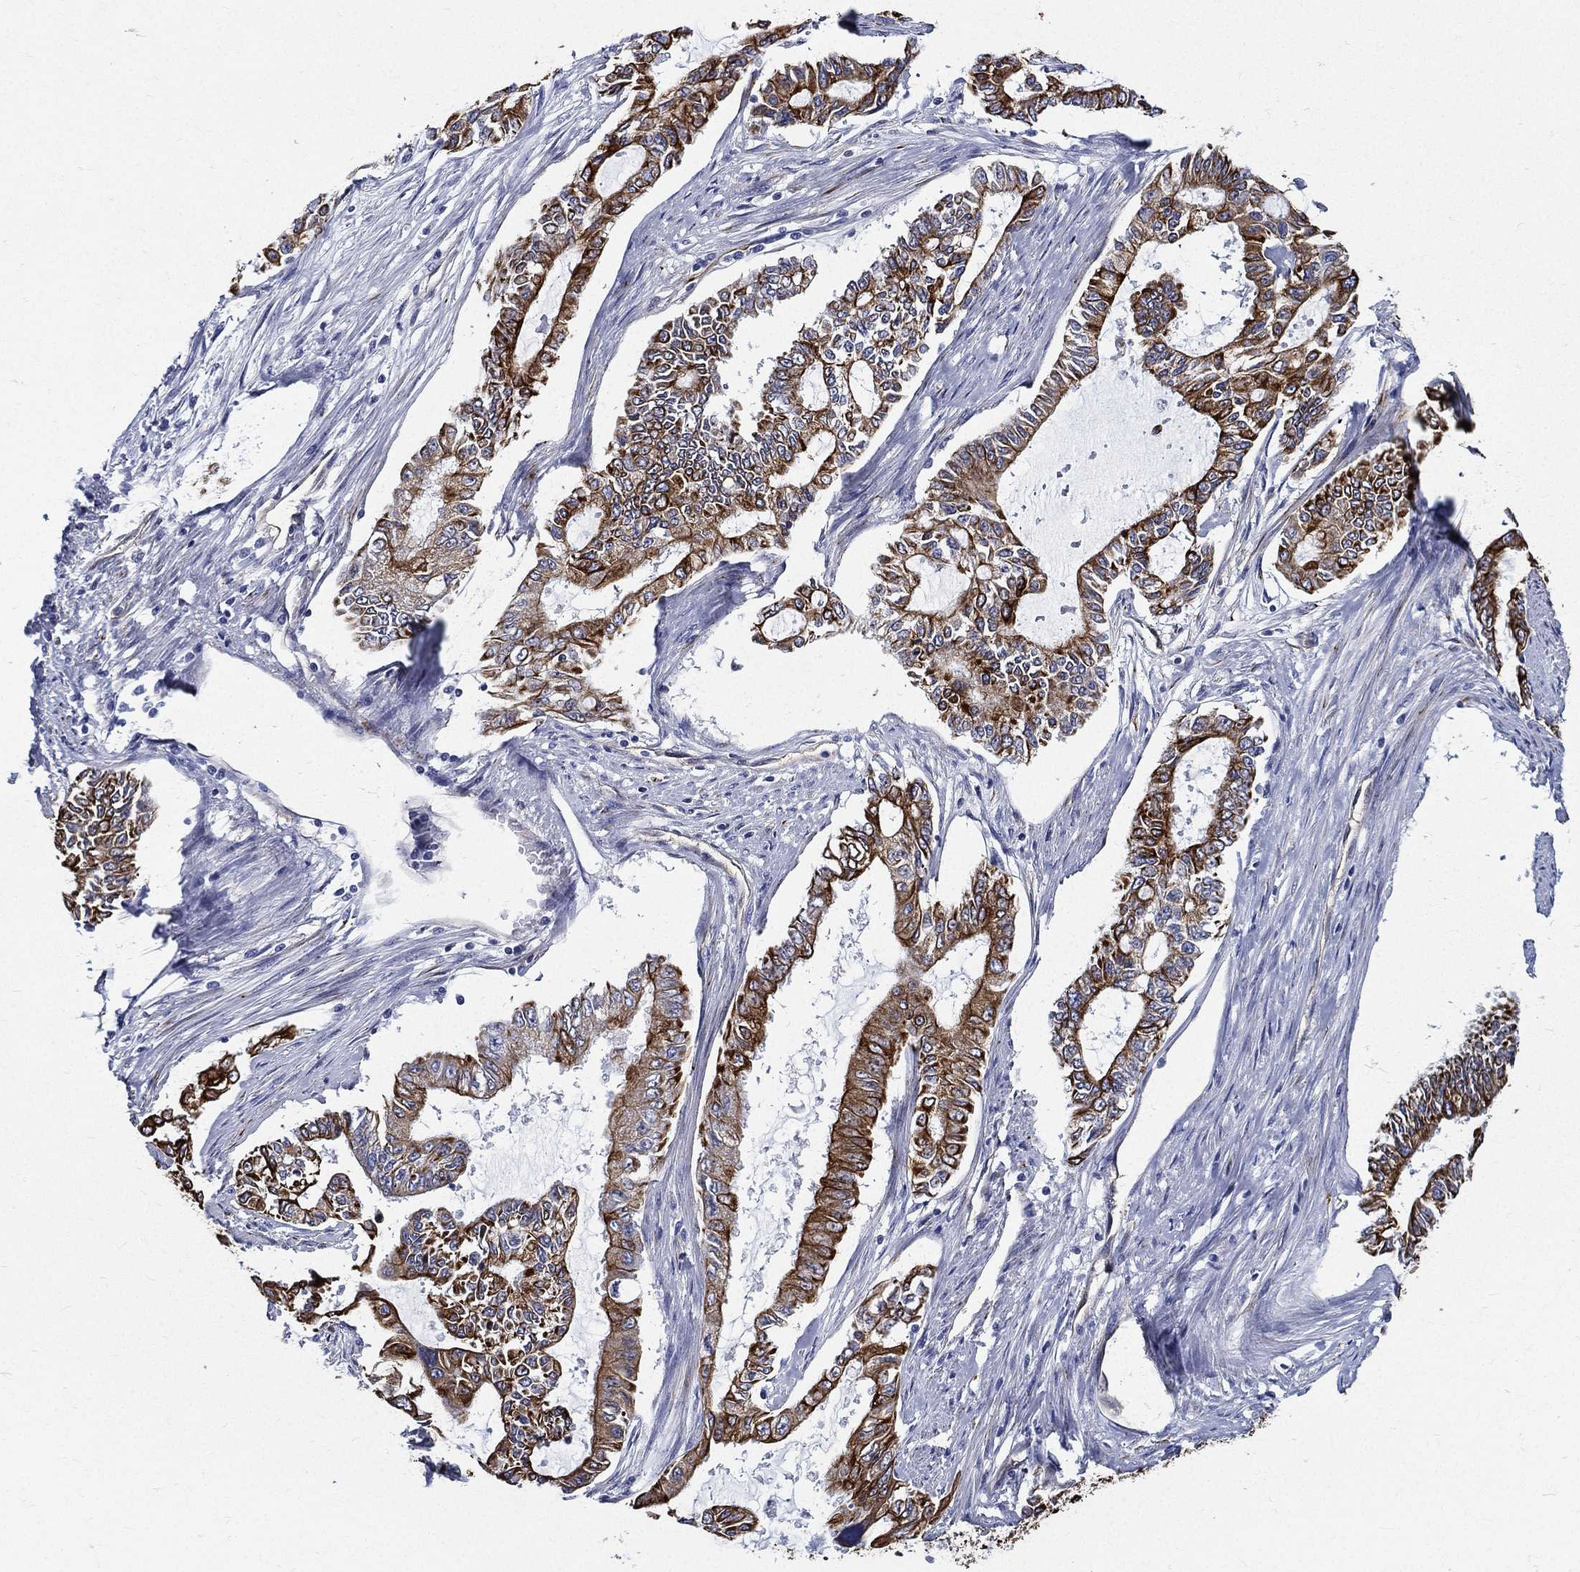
{"staining": {"intensity": "strong", "quantity": ">75%", "location": "cytoplasmic/membranous"}, "tissue": "endometrial cancer", "cell_type": "Tumor cells", "image_type": "cancer", "snomed": [{"axis": "morphology", "description": "Adenocarcinoma, NOS"}, {"axis": "topography", "description": "Uterus"}], "caption": "About >75% of tumor cells in endometrial cancer (adenocarcinoma) display strong cytoplasmic/membranous protein positivity as visualized by brown immunohistochemical staining.", "gene": "NEDD9", "patient": {"sex": "female", "age": 59}}